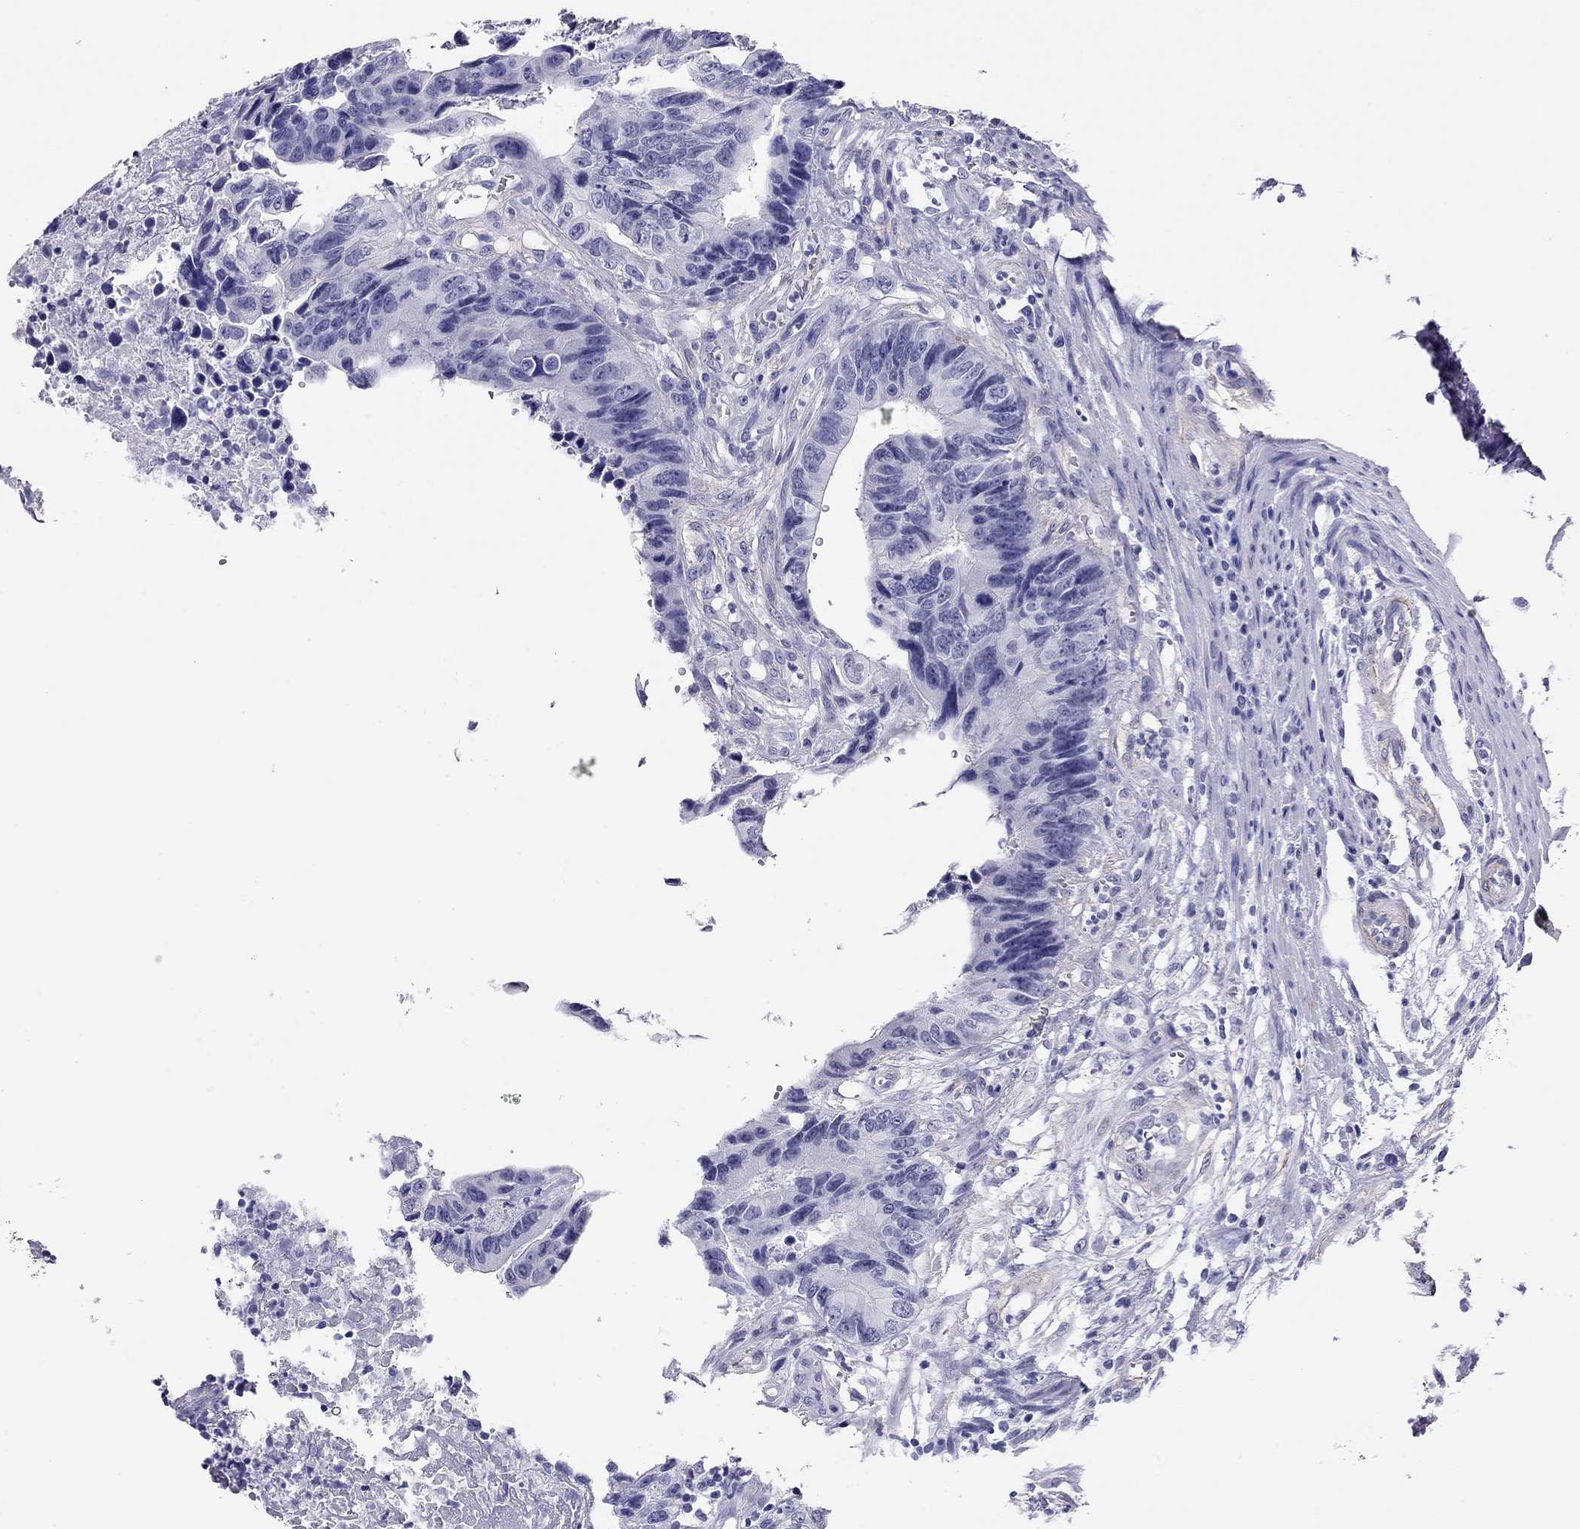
{"staining": {"intensity": "negative", "quantity": "none", "location": "none"}, "tissue": "colorectal cancer", "cell_type": "Tumor cells", "image_type": "cancer", "snomed": [{"axis": "morphology", "description": "Adenocarcinoma, NOS"}, {"axis": "topography", "description": "Colon"}], "caption": "This is a micrograph of immunohistochemistry (IHC) staining of adenocarcinoma (colorectal), which shows no staining in tumor cells.", "gene": "MYMX", "patient": {"sex": "female", "age": 87}}